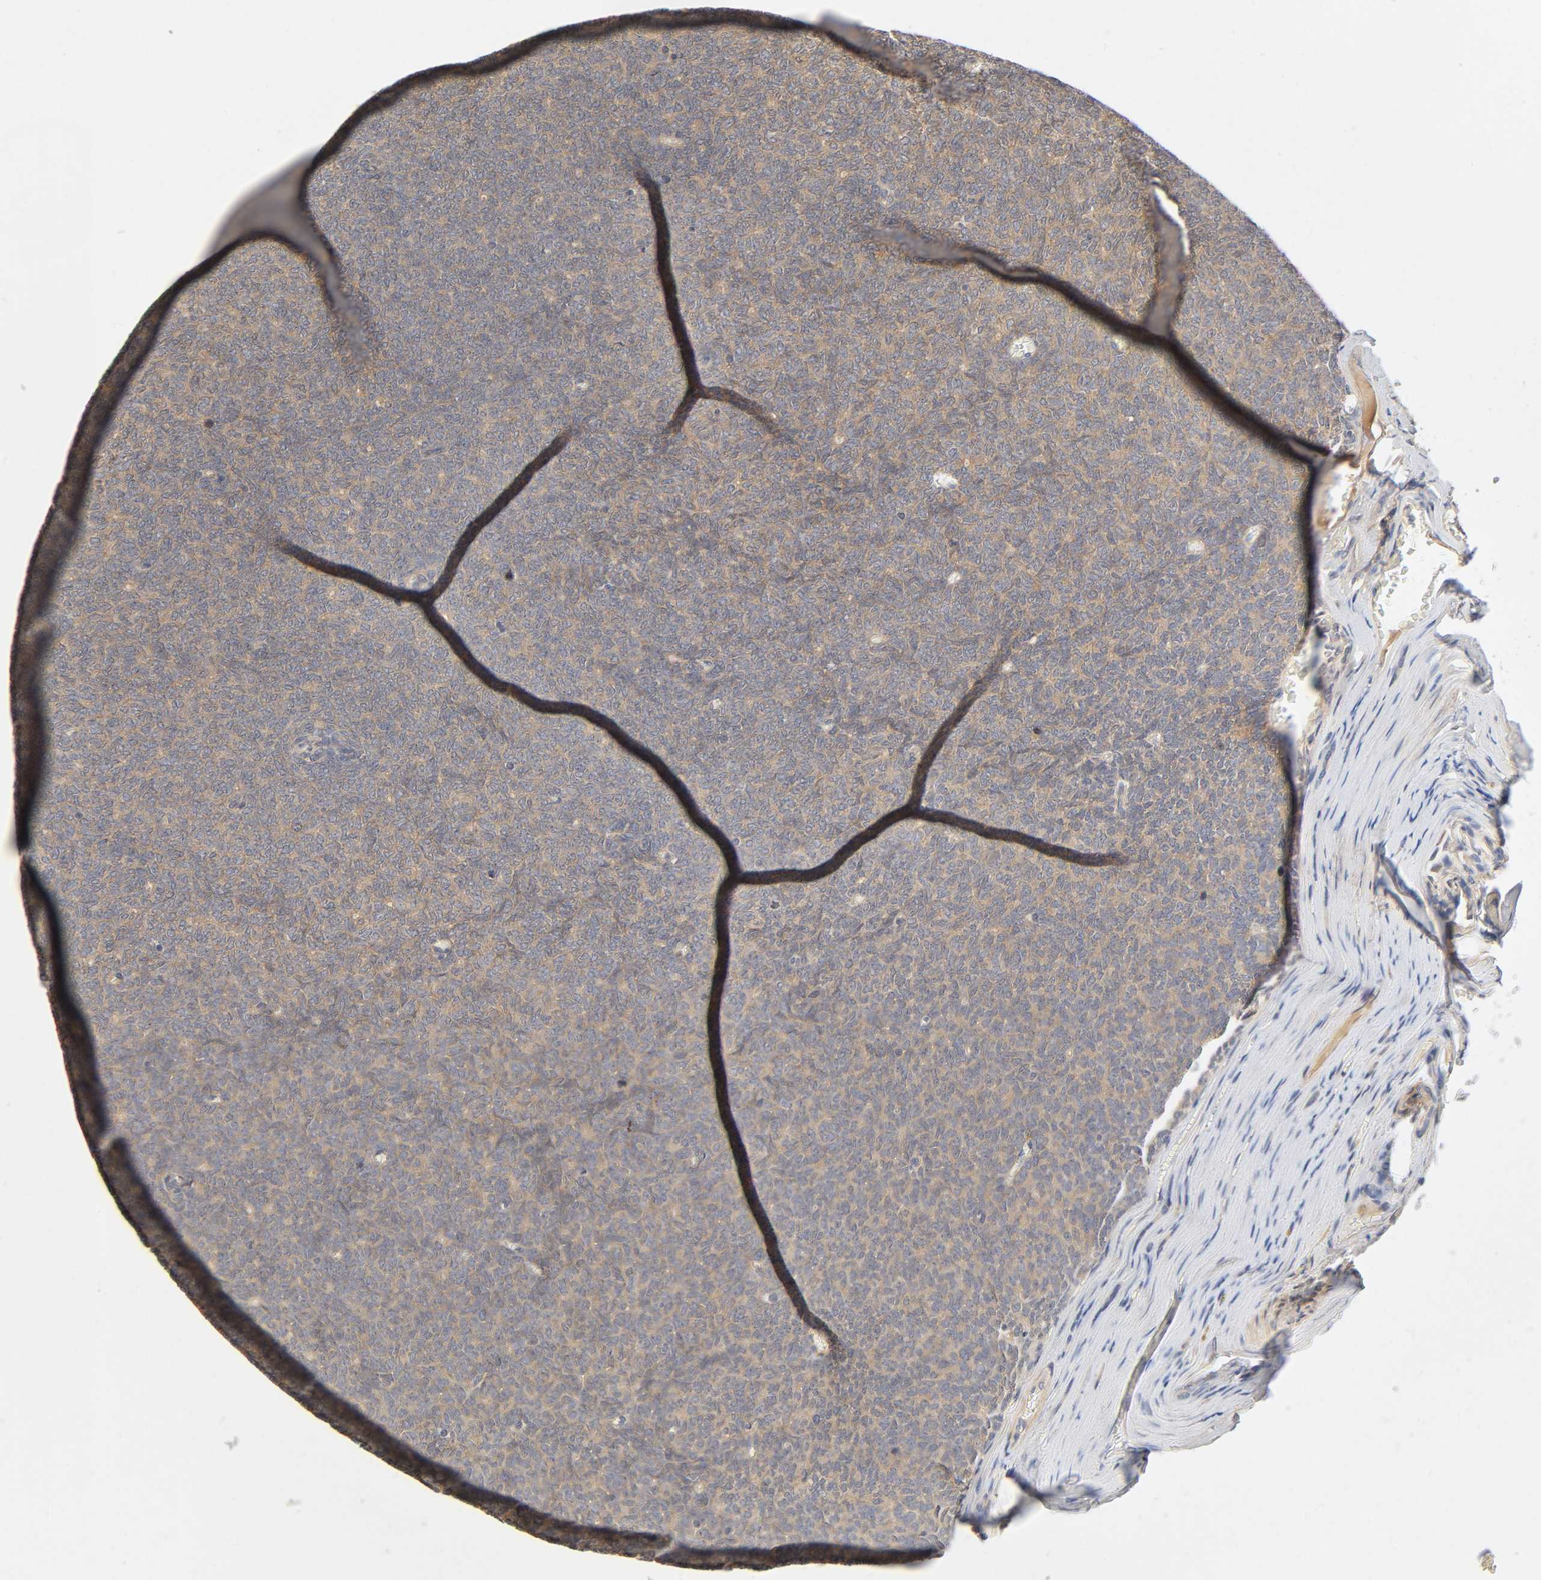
{"staining": {"intensity": "moderate", "quantity": ">75%", "location": "cytoplasmic/membranous"}, "tissue": "renal cancer", "cell_type": "Tumor cells", "image_type": "cancer", "snomed": [{"axis": "morphology", "description": "Neoplasm, malignant, NOS"}, {"axis": "topography", "description": "Kidney"}], "caption": "Renal cancer (malignant neoplasm) tissue exhibits moderate cytoplasmic/membranous staining in approximately >75% of tumor cells, visualized by immunohistochemistry. The staining was performed using DAB (3,3'-diaminobenzidine), with brown indicating positive protein expression. Nuclei are stained blue with hematoxylin.", "gene": "CPB2", "patient": {"sex": "male", "age": 28}}